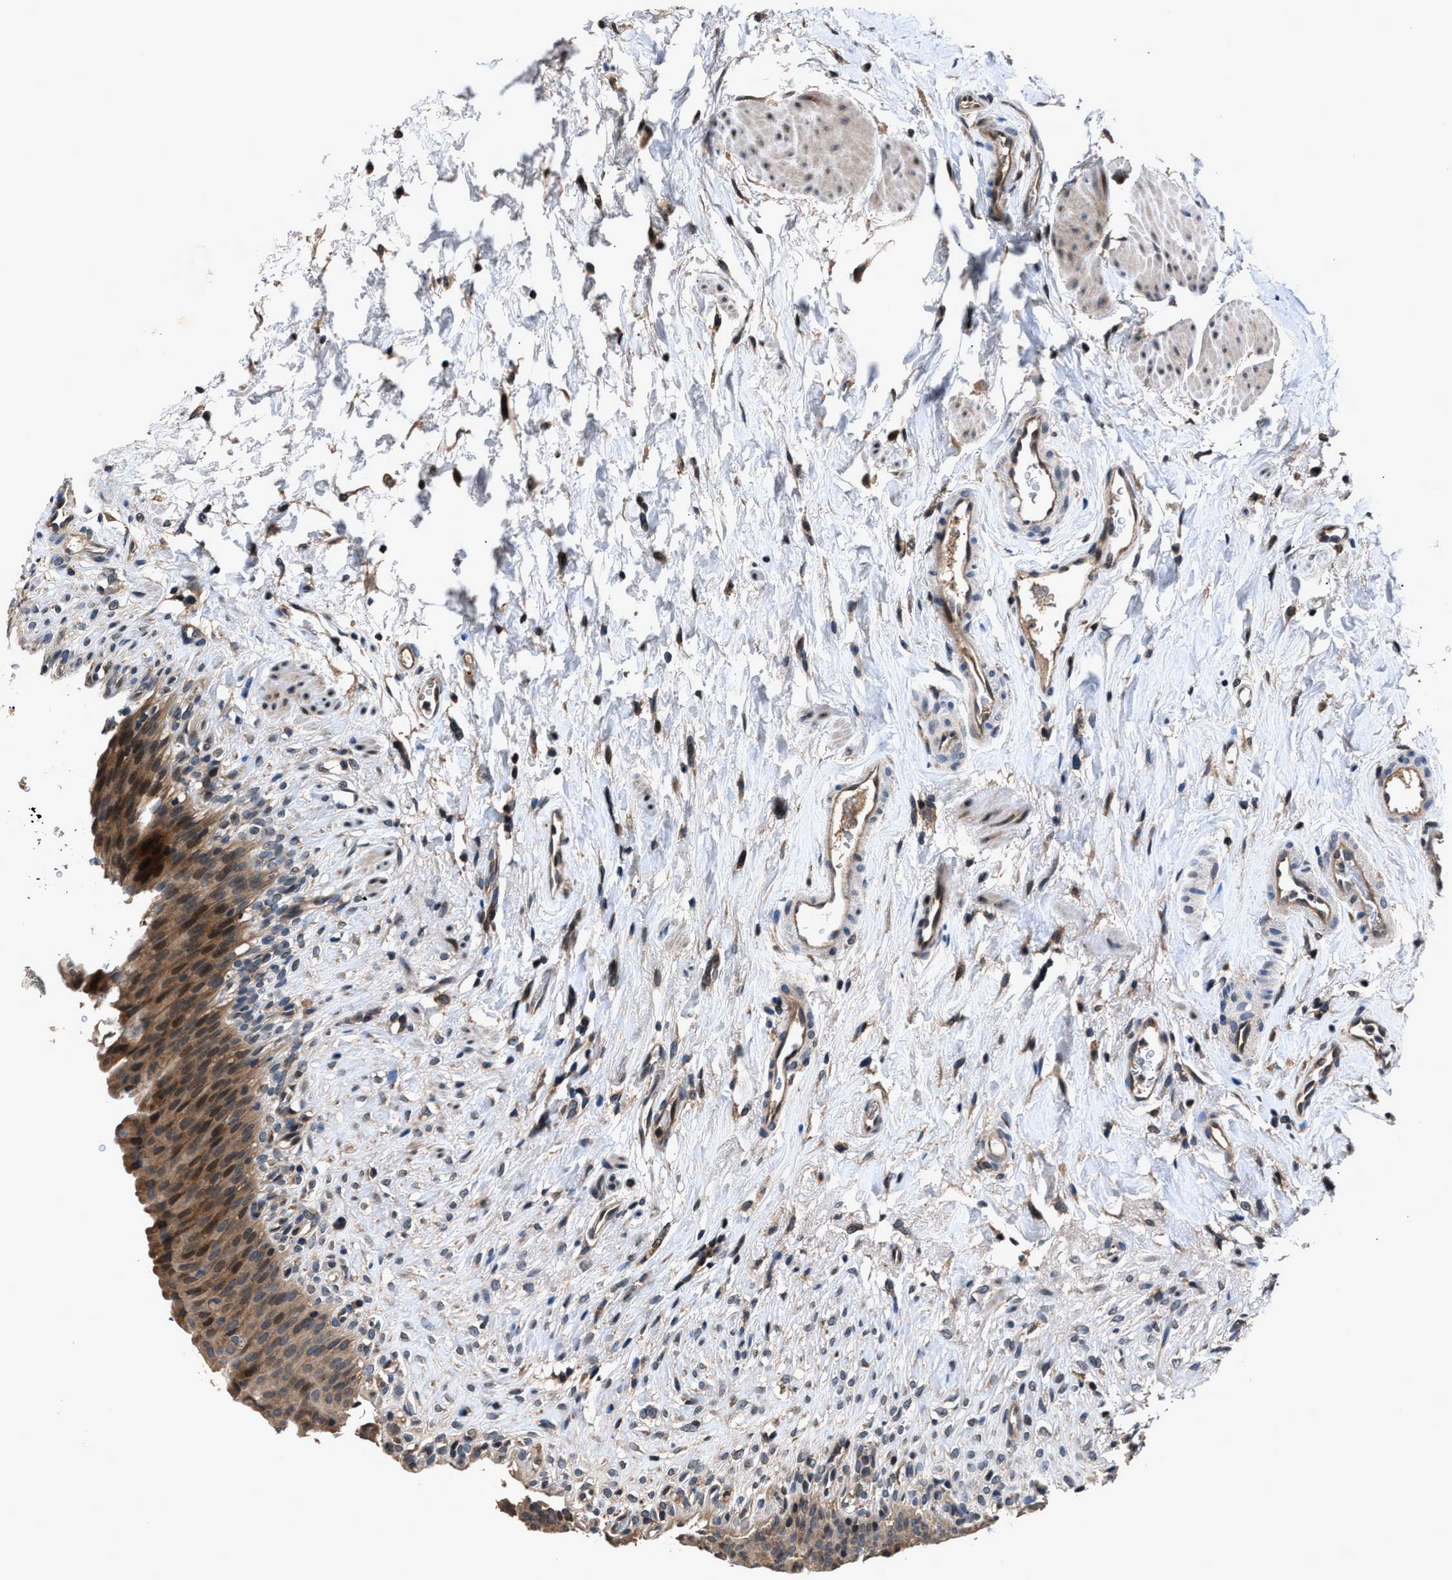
{"staining": {"intensity": "moderate", "quantity": ">75%", "location": "cytoplasmic/membranous,nuclear"}, "tissue": "urinary bladder", "cell_type": "Urothelial cells", "image_type": "normal", "snomed": [{"axis": "morphology", "description": "Normal tissue, NOS"}, {"axis": "topography", "description": "Urinary bladder"}], "caption": "Moderate cytoplasmic/membranous,nuclear expression for a protein is present in approximately >75% of urothelial cells of benign urinary bladder using immunohistochemistry.", "gene": "TNRC18", "patient": {"sex": "female", "age": 79}}